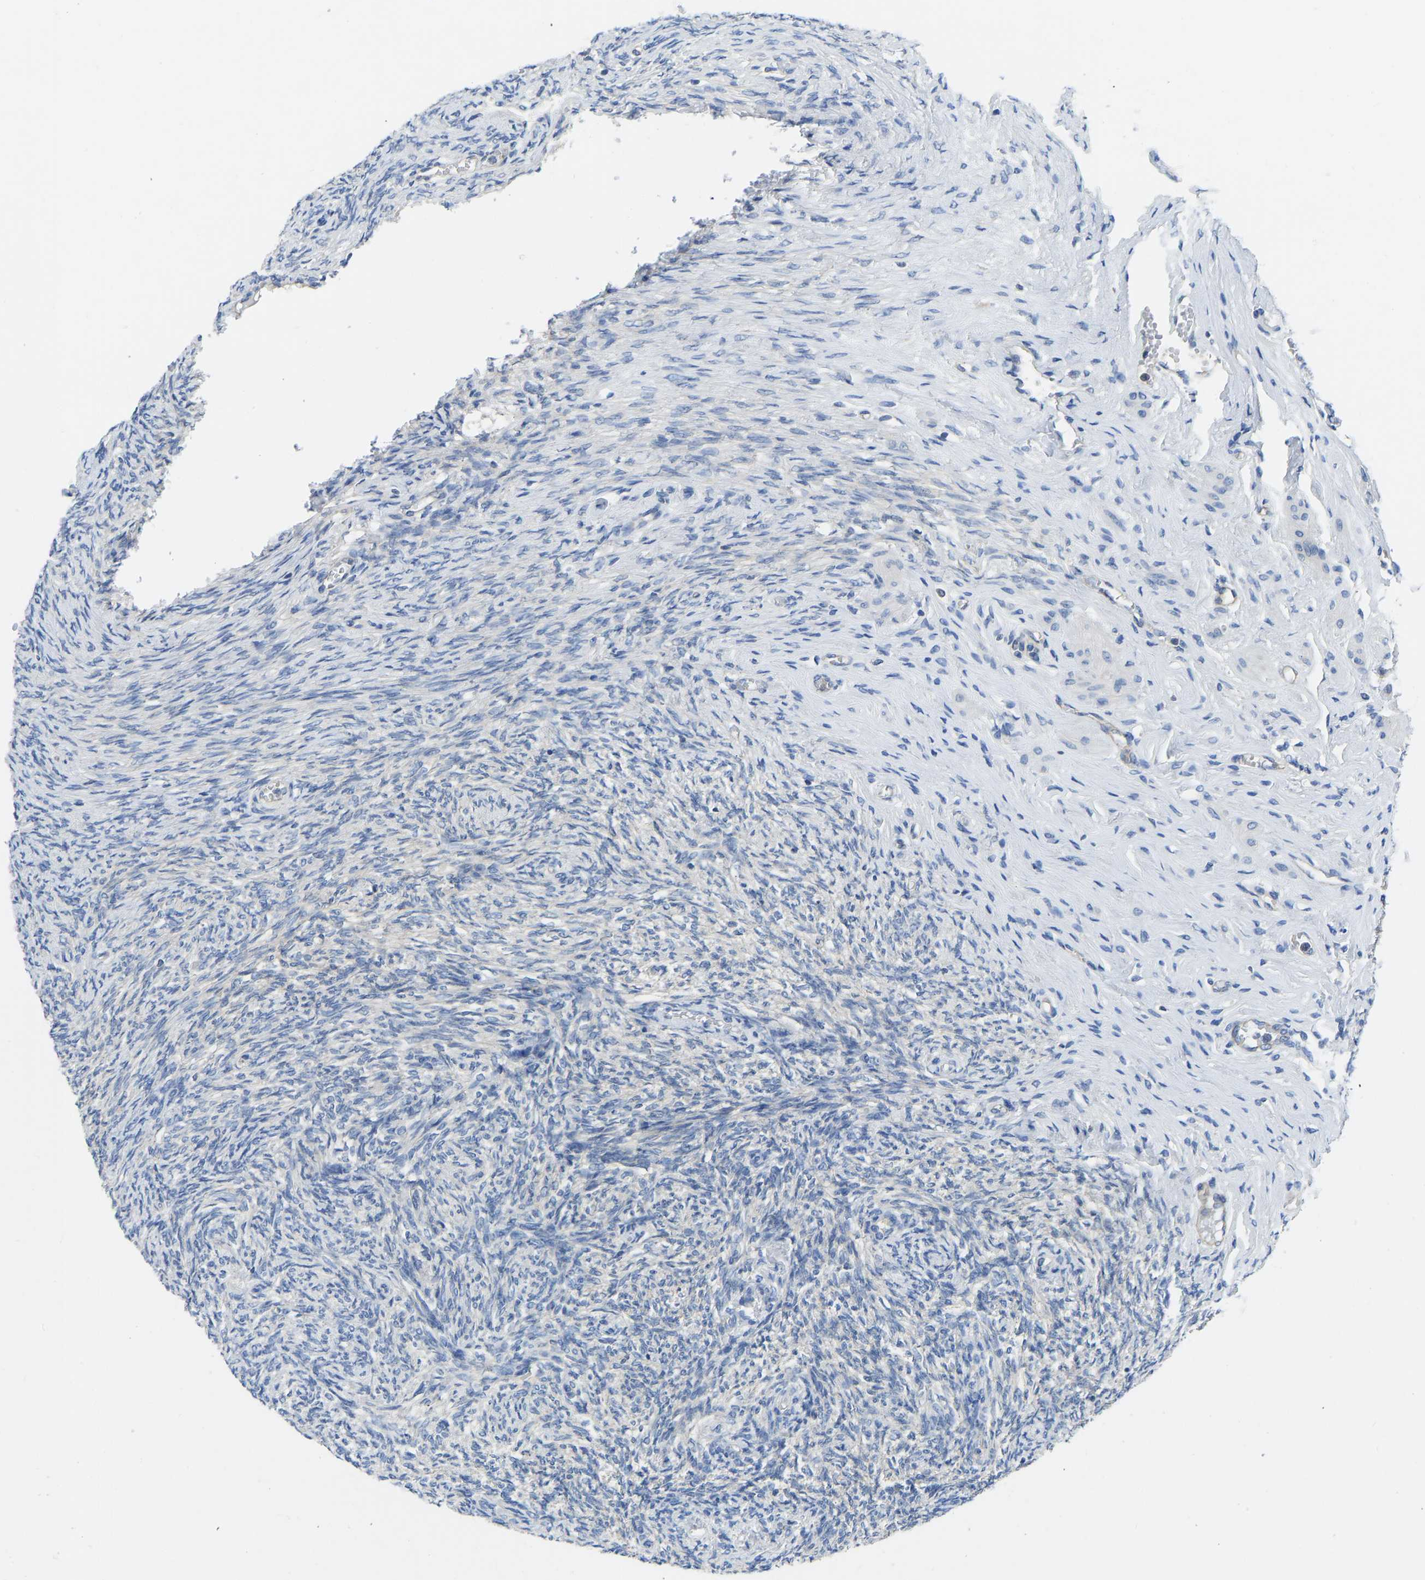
{"staining": {"intensity": "weak", "quantity": "25%-75%", "location": "cytoplasmic/membranous"}, "tissue": "ovary", "cell_type": "Follicle cells", "image_type": "normal", "snomed": [{"axis": "morphology", "description": "Normal tissue, NOS"}, {"axis": "topography", "description": "Ovary"}], "caption": "Benign ovary exhibits weak cytoplasmic/membranous staining in approximately 25%-75% of follicle cells The staining was performed using DAB, with brown indicating positive protein expression. Nuclei are stained blue with hematoxylin..", "gene": "PPP3CA", "patient": {"sex": "female", "age": 41}}